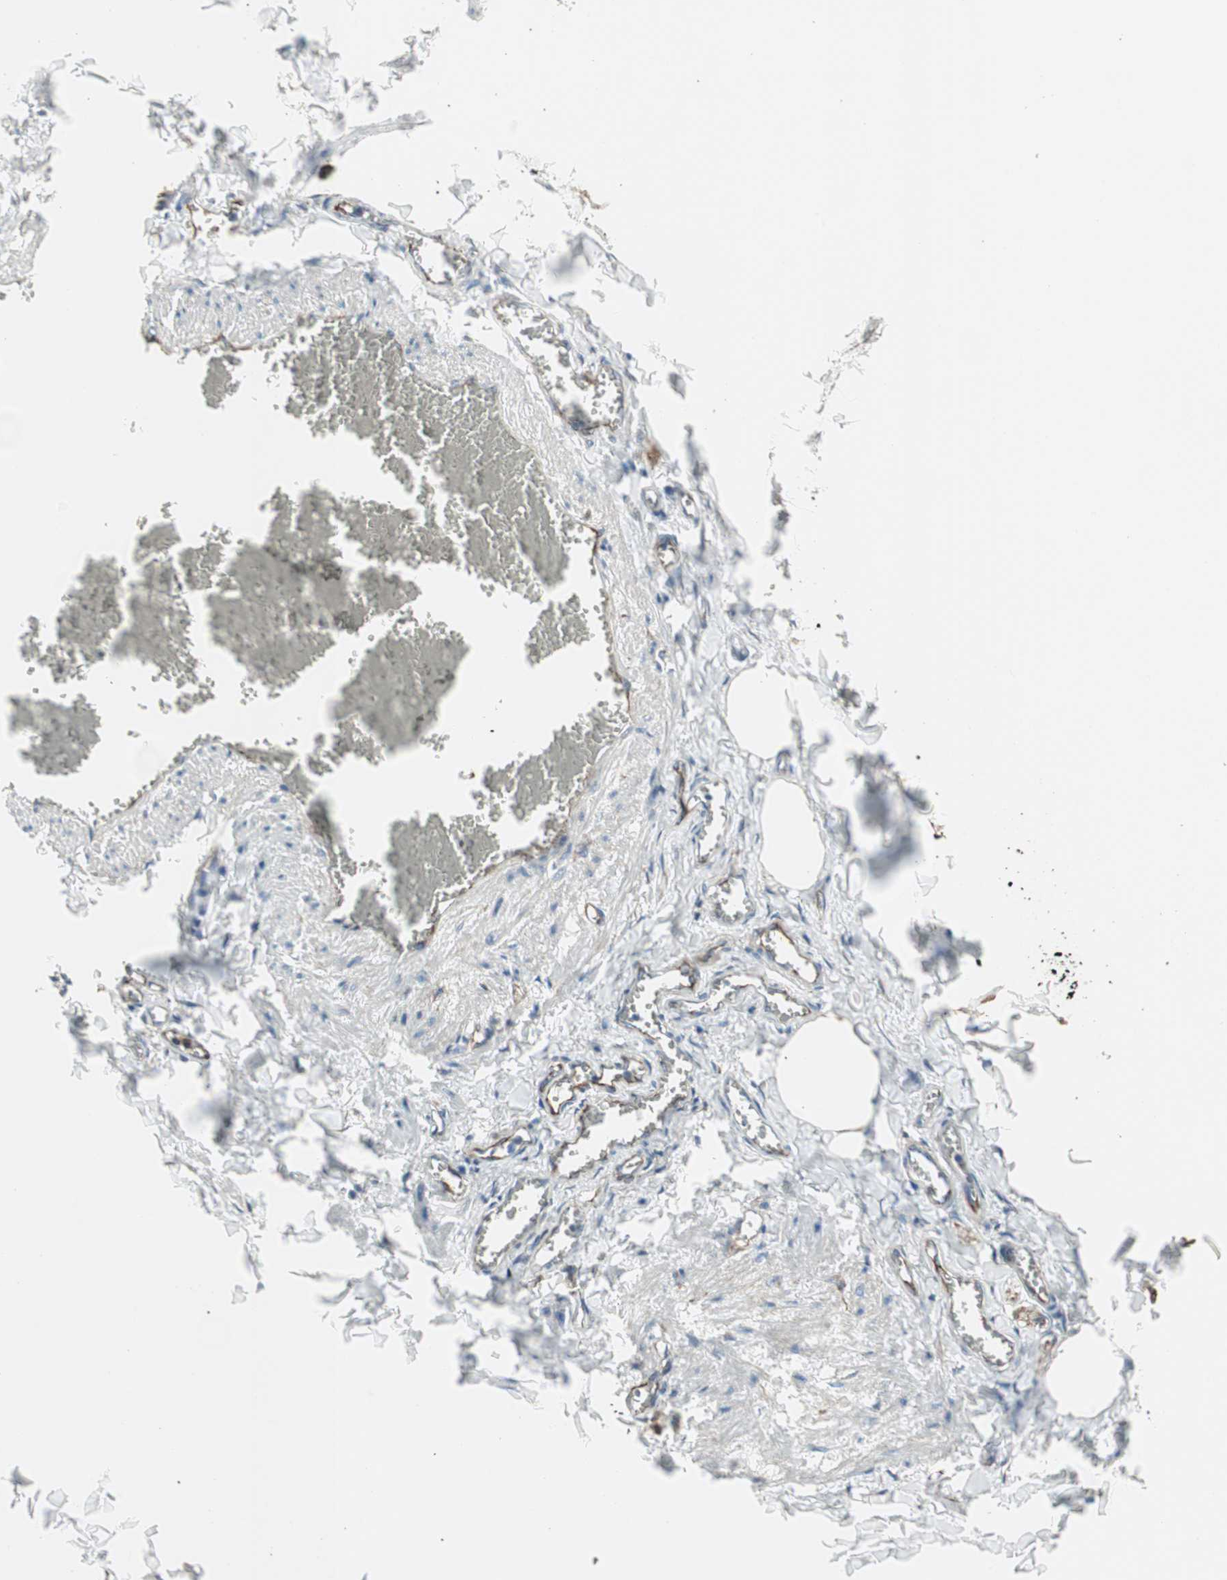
{"staining": {"intensity": "moderate", "quantity": ">75%", "location": "cytoplasmic/membranous"}, "tissue": "adipose tissue", "cell_type": "Adipocytes", "image_type": "normal", "snomed": [{"axis": "morphology", "description": "Normal tissue, NOS"}, {"axis": "topography", "description": "Vascular tissue"}], "caption": "Immunohistochemistry of unremarkable human adipose tissue displays medium levels of moderate cytoplasmic/membranous expression in about >75% of adipocytes.", "gene": "MAD2L2", "patient": {"sex": "male", "age": 41}}